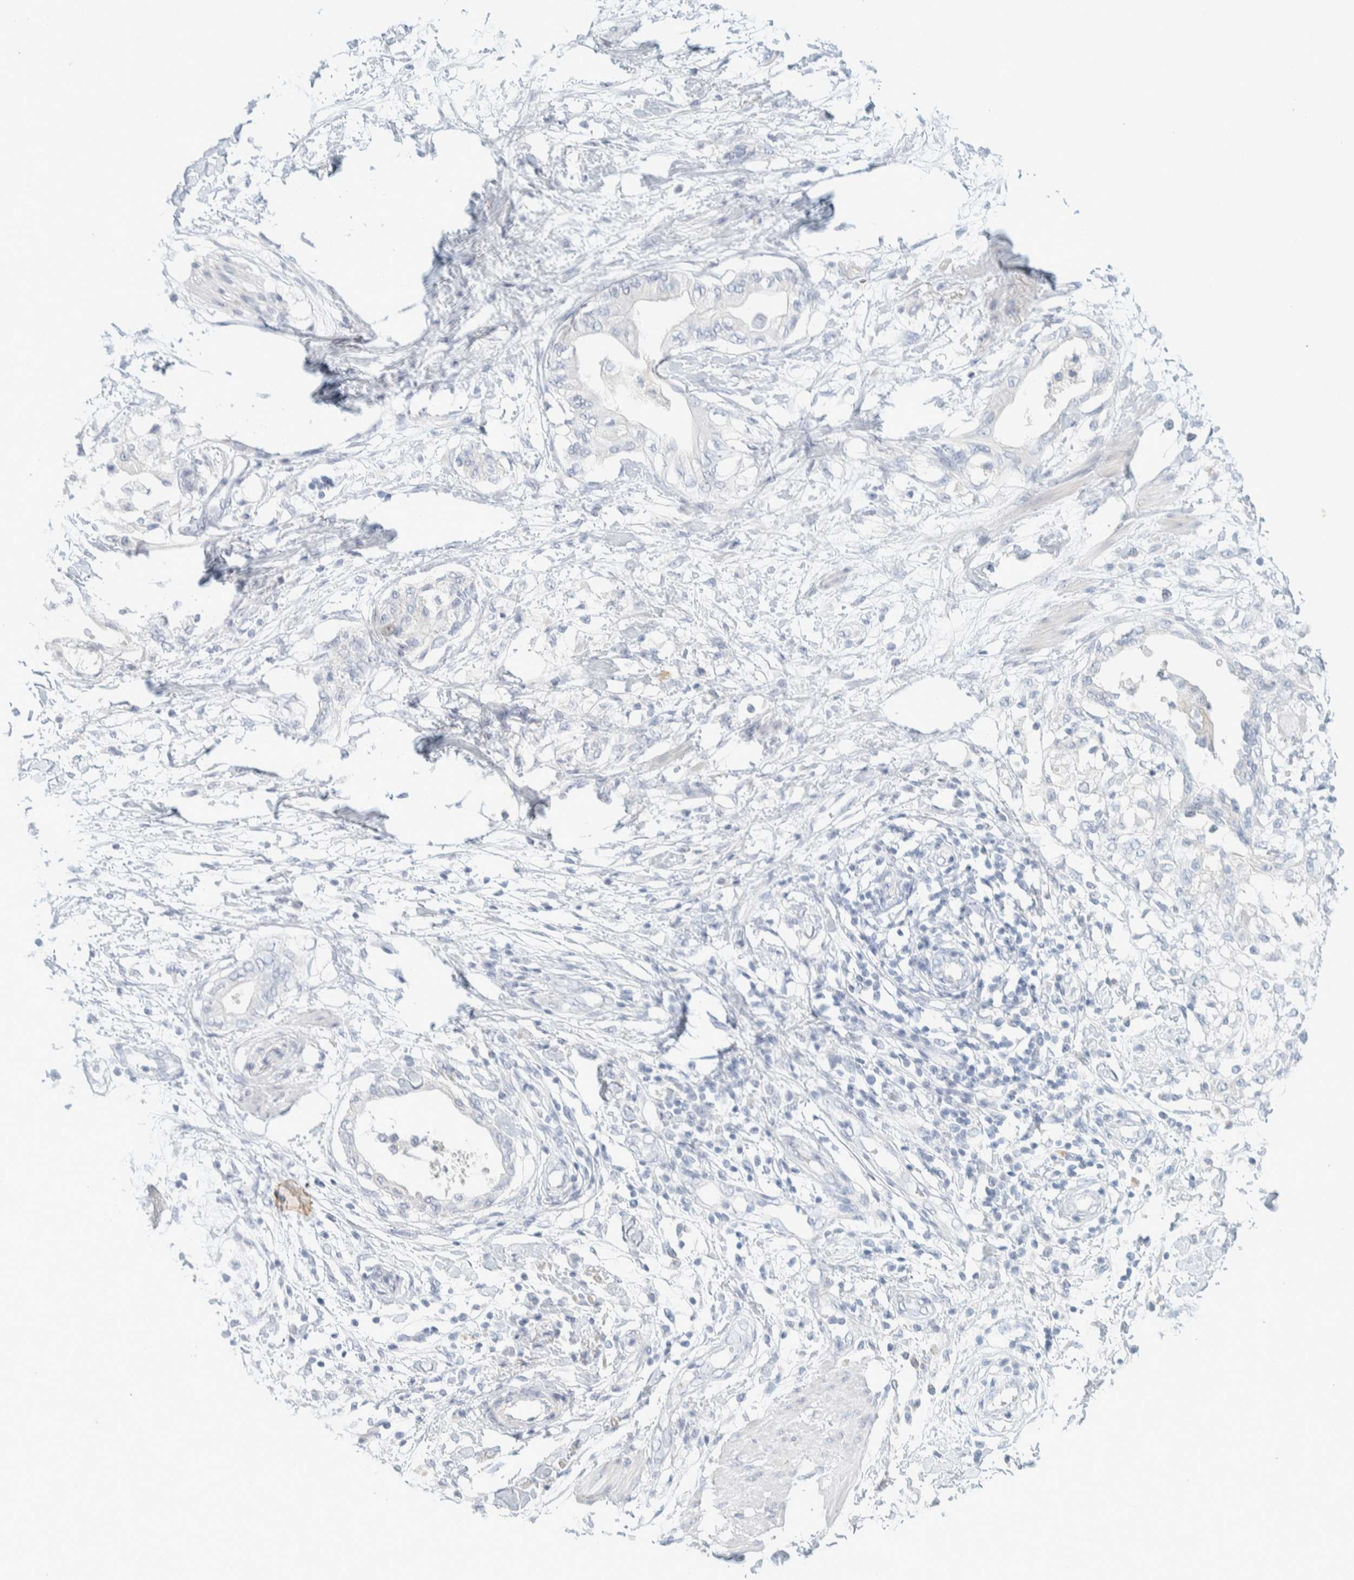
{"staining": {"intensity": "negative", "quantity": "none", "location": "none"}, "tissue": "pancreatic cancer", "cell_type": "Tumor cells", "image_type": "cancer", "snomed": [{"axis": "morphology", "description": "Normal tissue, NOS"}, {"axis": "morphology", "description": "Adenocarcinoma, NOS"}, {"axis": "topography", "description": "Pancreas"}, {"axis": "topography", "description": "Duodenum"}], "caption": "There is no significant expression in tumor cells of pancreatic cancer (adenocarcinoma).", "gene": "ALOX12B", "patient": {"sex": "female", "age": 60}}